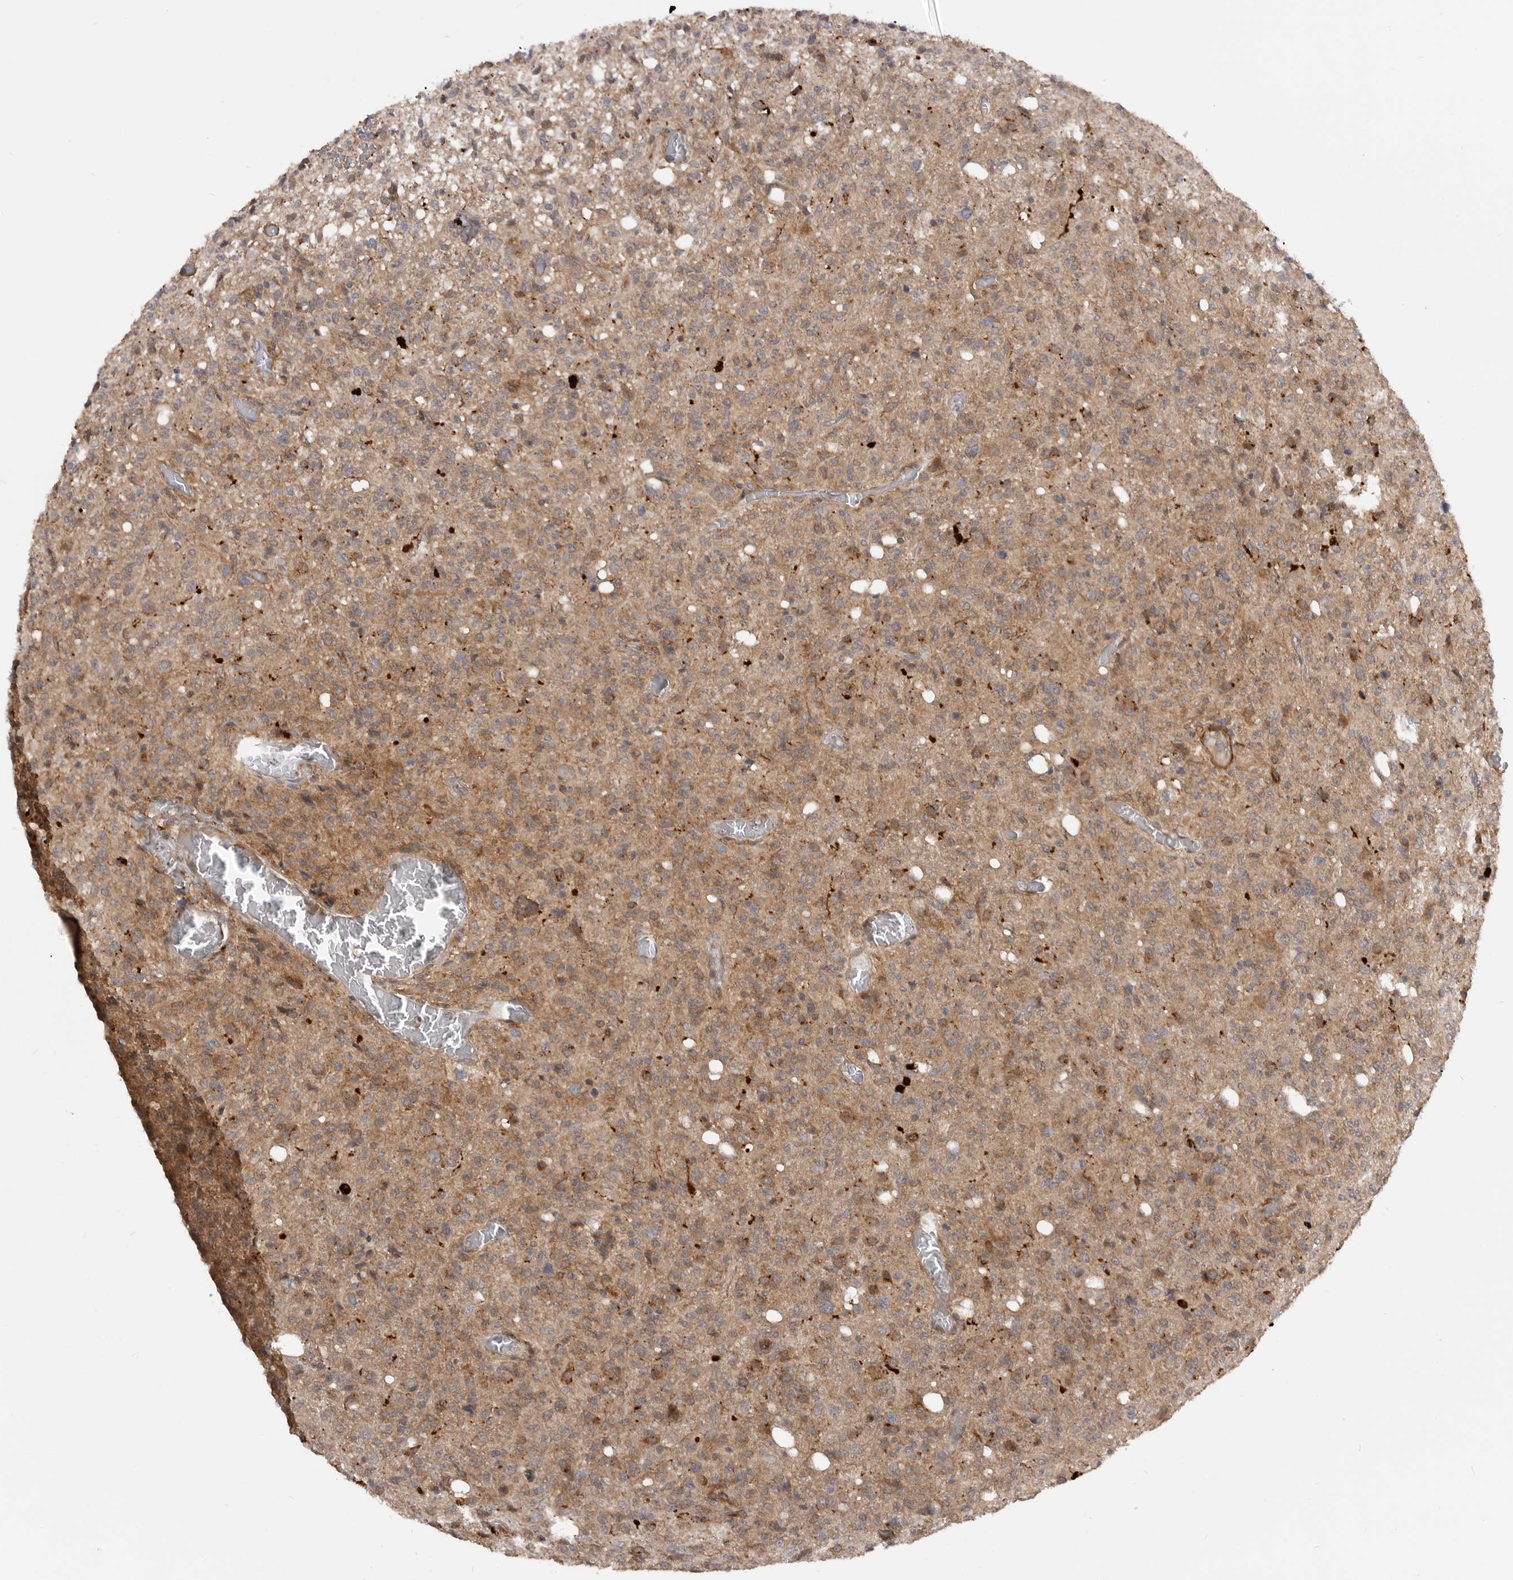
{"staining": {"intensity": "moderate", "quantity": "<25%", "location": "cytoplasmic/membranous"}, "tissue": "glioma", "cell_type": "Tumor cells", "image_type": "cancer", "snomed": [{"axis": "morphology", "description": "Glioma, malignant, High grade"}, {"axis": "topography", "description": "Brain"}], "caption": "Moderate cytoplasmic/membranous staining for a protein is identified in about <25% of tumor cells of glioma using IHC.", "gene": "TRIM56", "patient": {"sex": "female", "age": 57}}